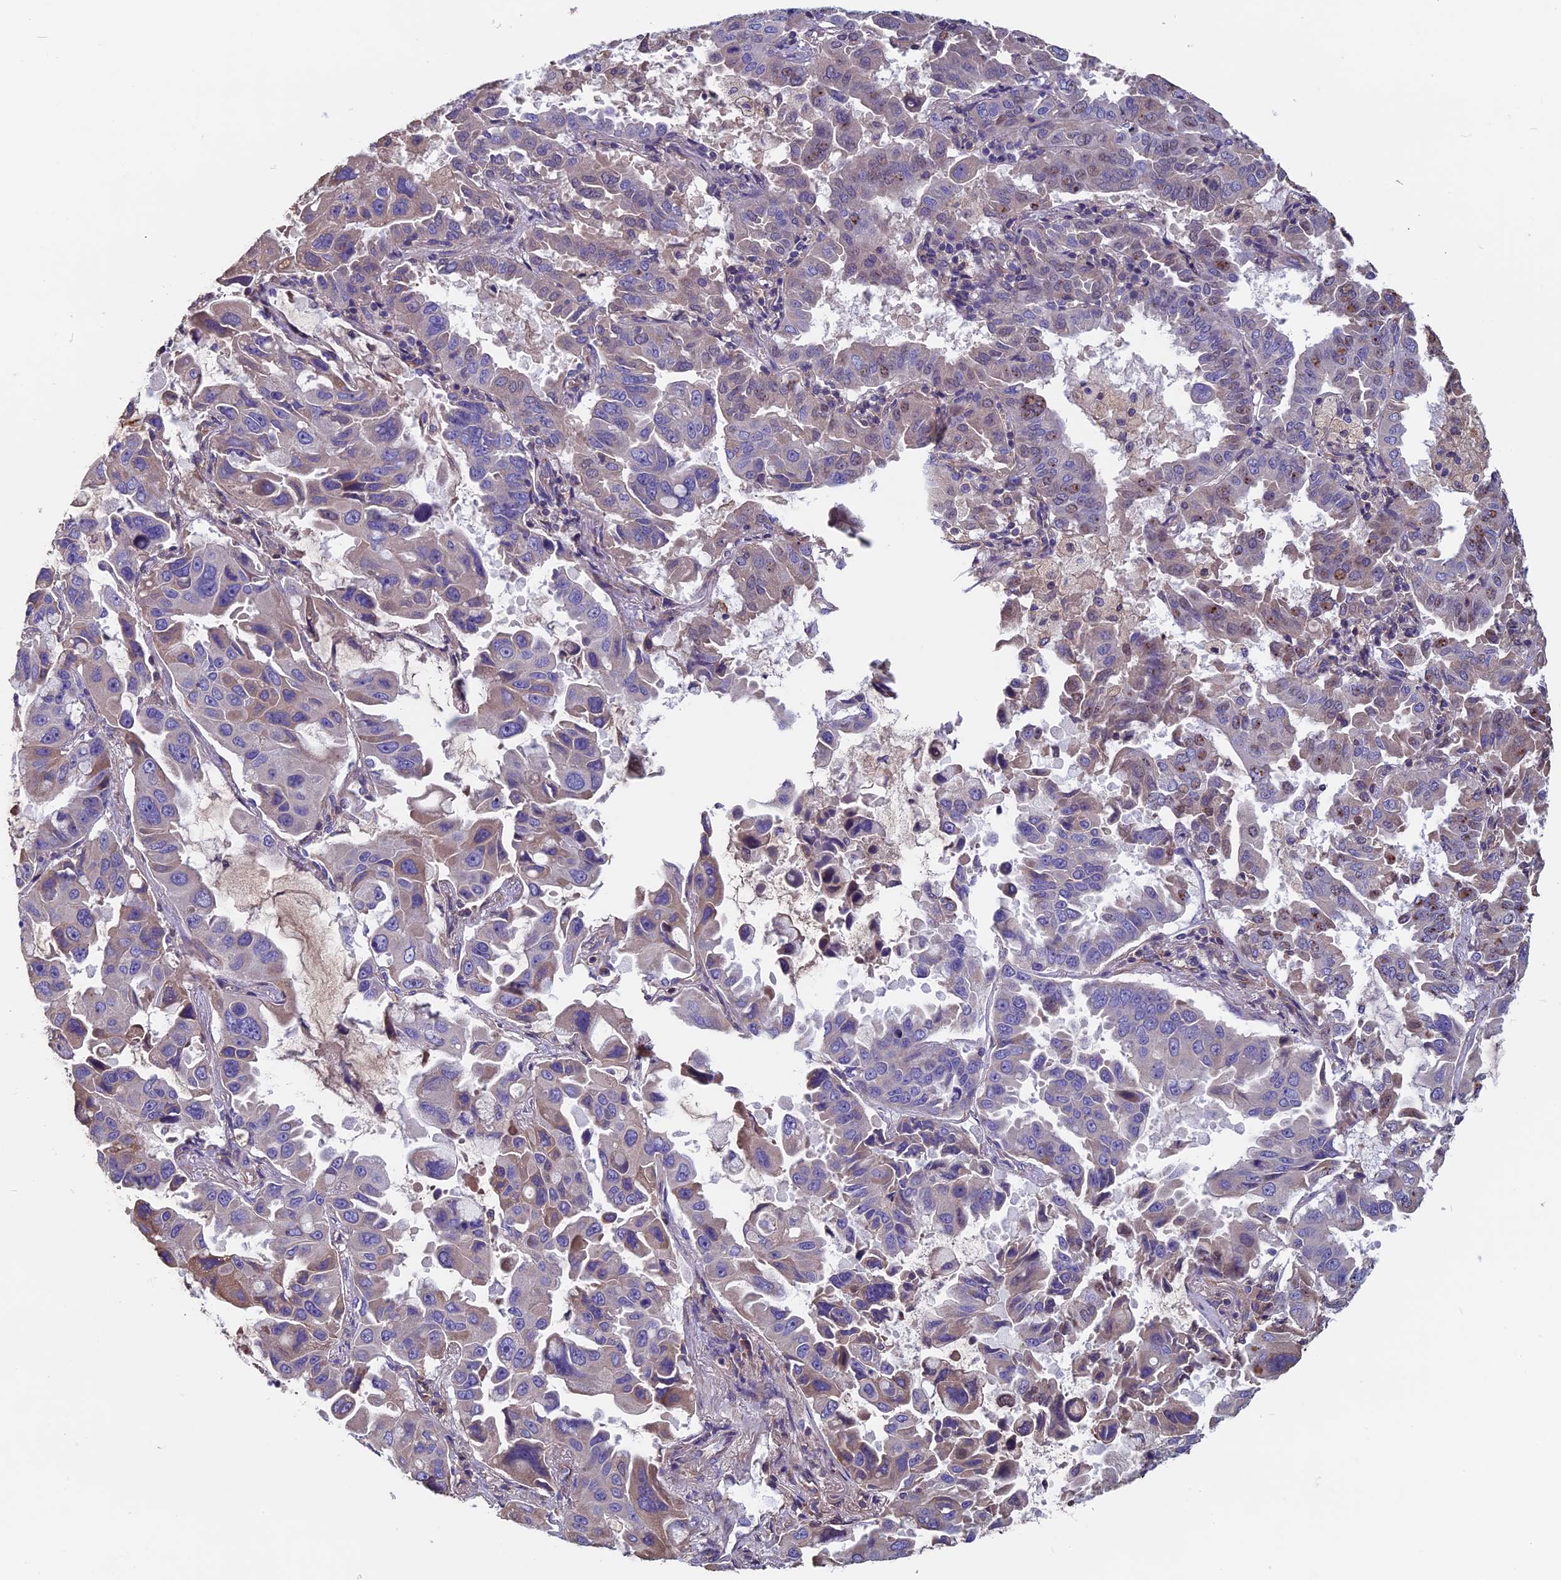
{"staining": {"intensity": "weak", "quantity": "<25%", "location": "cytoplasmic/membranous"}, "tissue": "lung cancer", "cell_type": "Tumor cells", "image_type": "cancer", "snomed": [{"axis": "morphology", "description": "Adenocarcinoma, NOS"}, {"axis": "topography", "description": "Lung"}], "caption": "Tumor cells are negative for brown protein staining in adenocarcinoma (lung).", "gene": "CCDC153", "patient": {"sex": "male", "age": 64}}